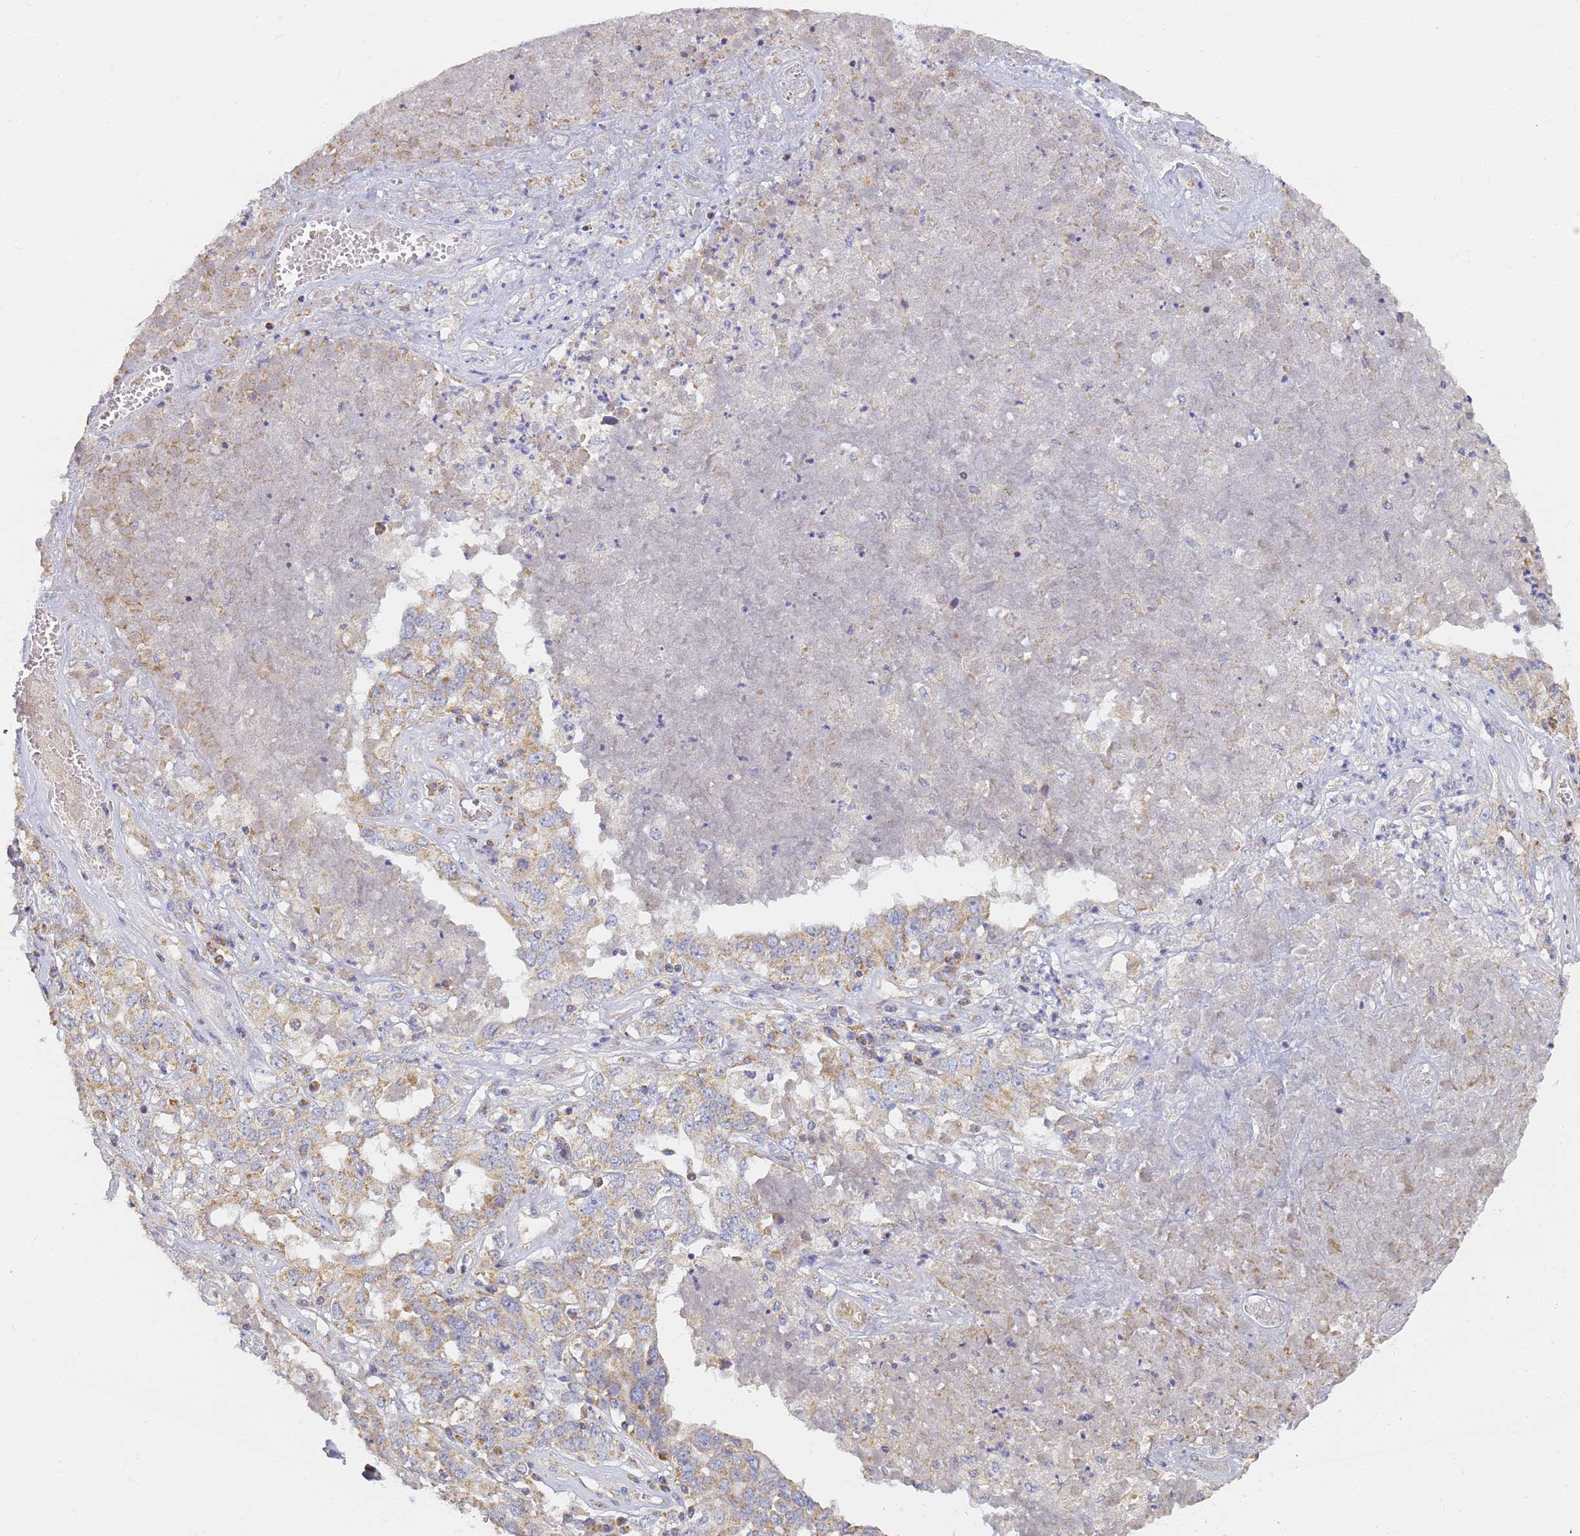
{"staining": {"intensity": "moderate", "quantity": "25%-75%", "location": "cytoplasmic/membranous"}, "tissue": "ovarian cancer", "cell_type": "Tumor cells", "image_type": "cancer", "snomed": [{"axis": "morphology", "description": "Carcinoma, endometroid"}, {"axis": "topography", "description": "Ovary"}], "caption": "Protein analysis of ovarian cancer (endometroid carcinoma) tissue shows moderate cytoplasmic/membranous expression in approximately 25%-75% of tumor cells.", "gene": "UTP23", "patient": {"sex": "female", "age": 62}}